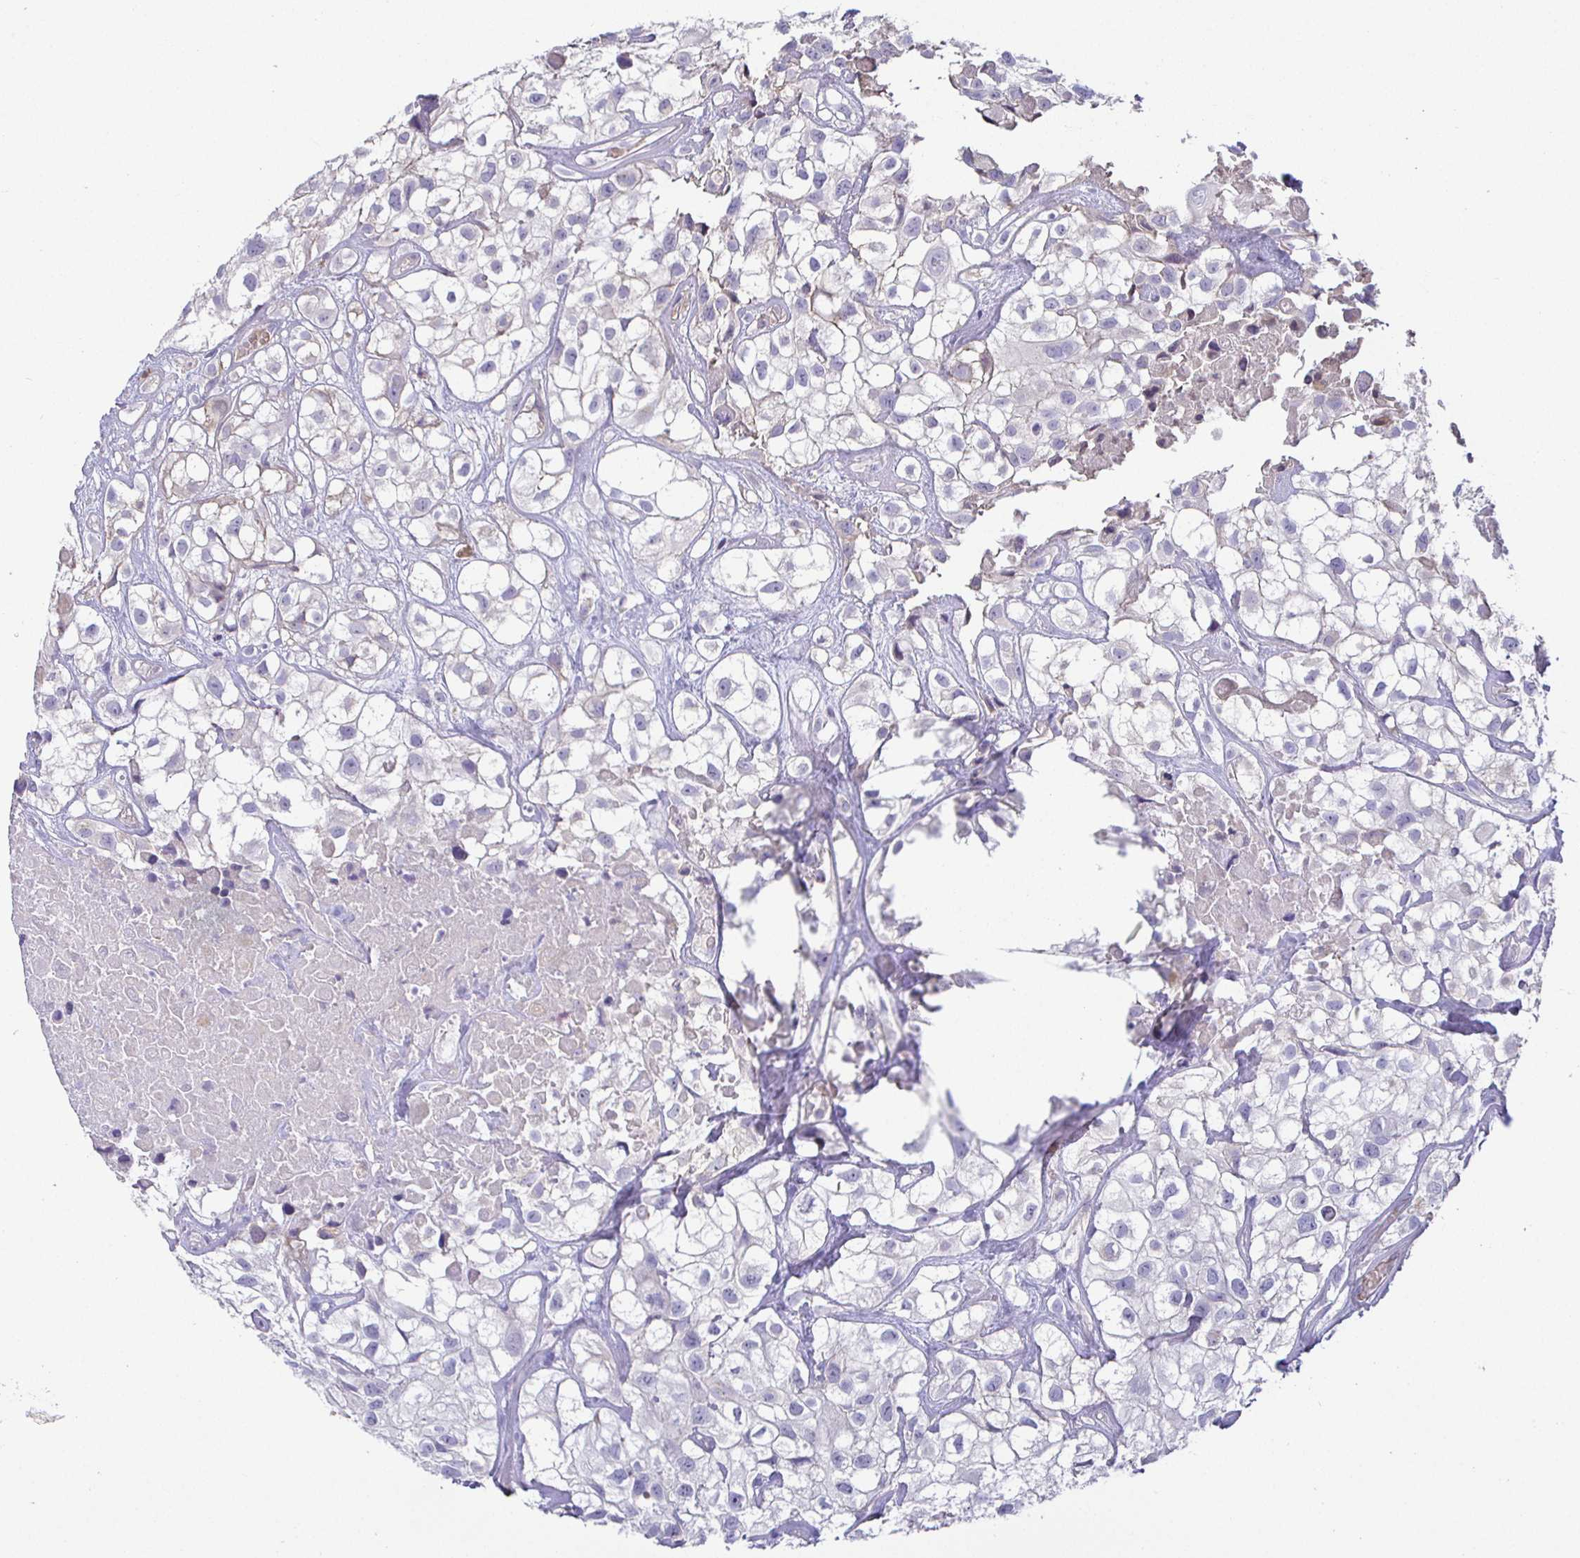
{"staining": {"intensity": "negative", "quantity": "none", "location": "none"}, "tissue": "urothelial cancer", "cell_type": "Tumor cells", "image_type": "cancer", "snomed": [{"axis": "morphology", "description": "Urothelial carcinoma, High grade"}, {"axis": "topography", "description": "Urinary bladder"}], "caption": "Immunohistochemical staining of high-grade urothelial carcinoma exhibits no significant staining in tumor cells. Brightfield microscopy of IHC stained with DAB (brown) and hematoxylin (blue), captured at high magnification.", "gene": "SIRPA", "patient": {"sex": "male", "age": 56}}